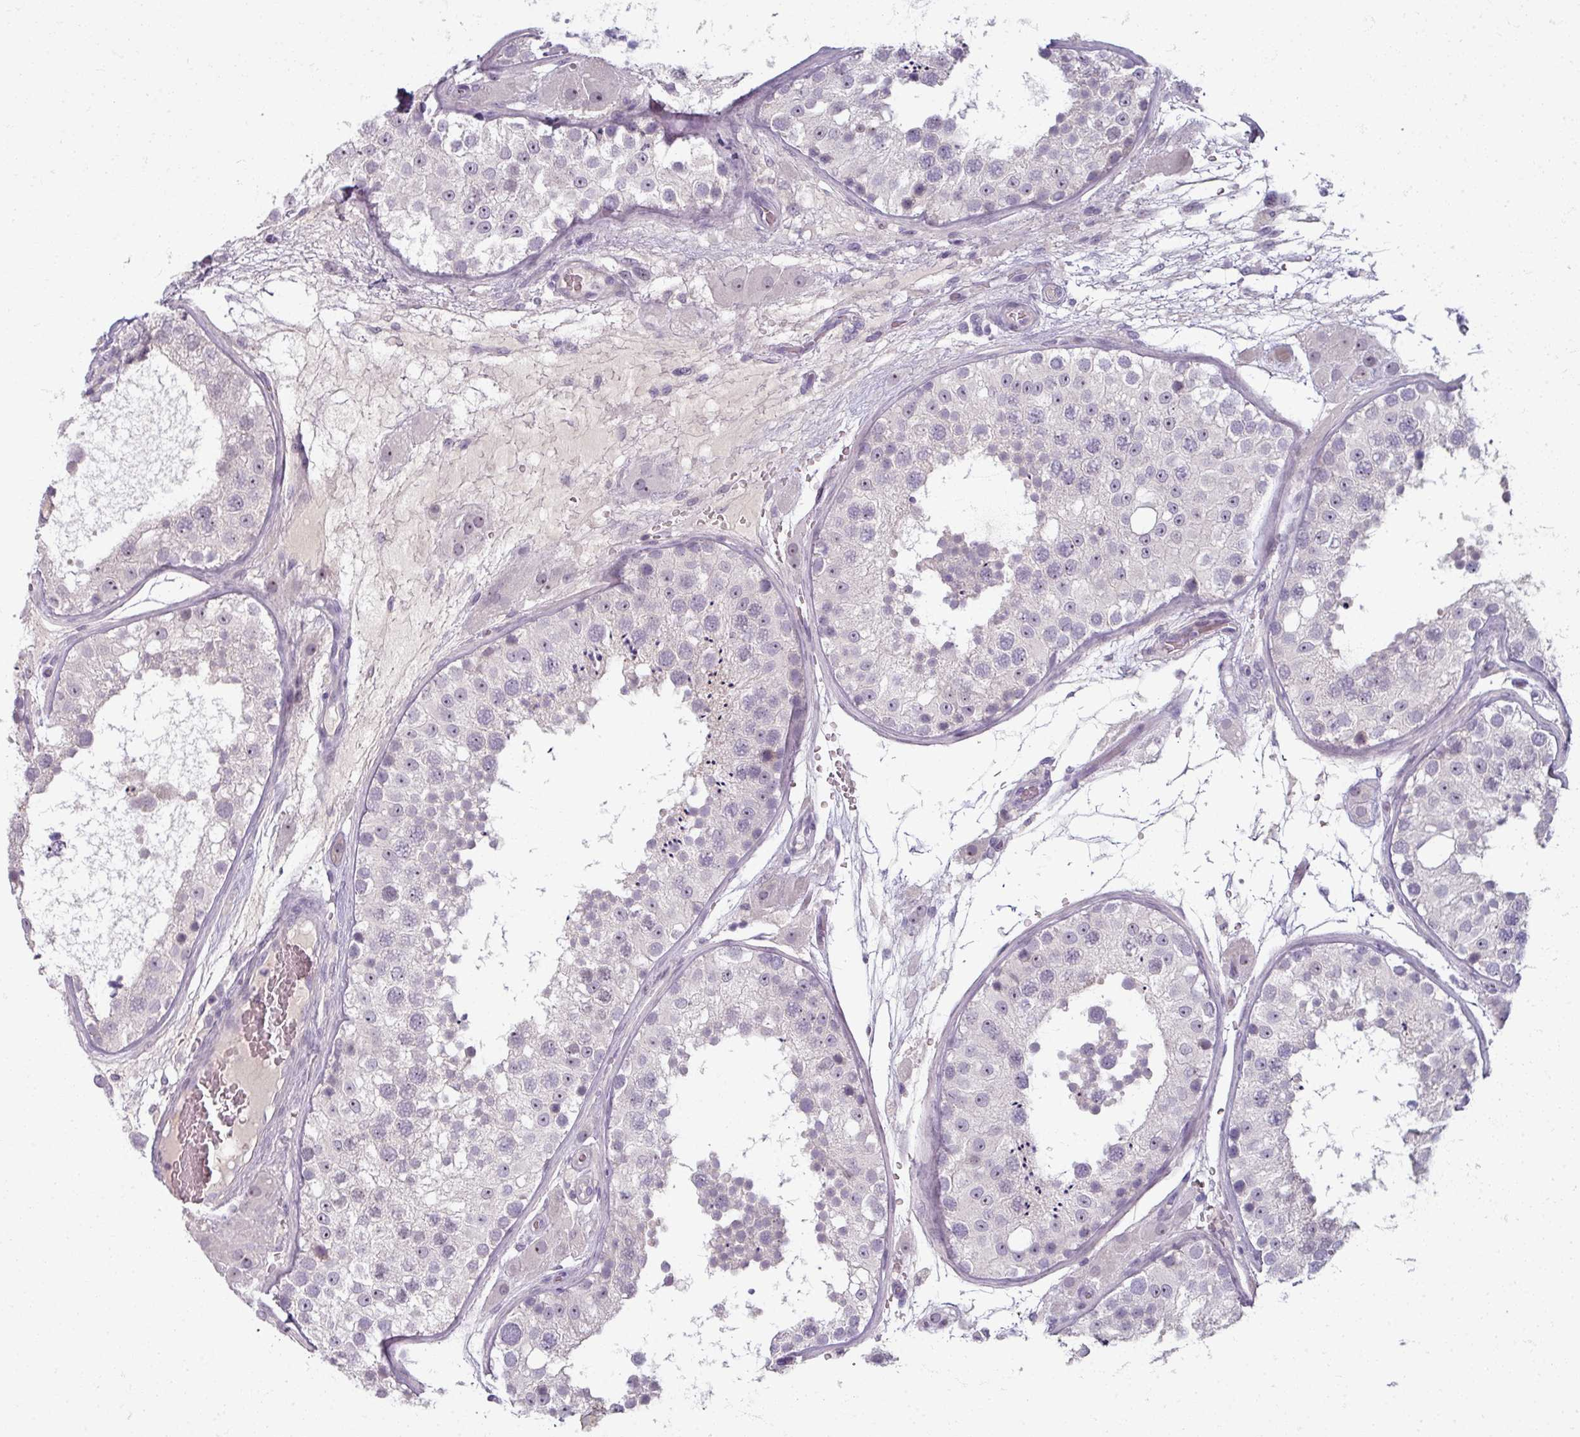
{"staining": {"intensity": "negative", "quantity": "none", "location": "none"}, "tissue": "testis", "cell_type": "Cells in seminiferous ducts", "image_type": "normal", "snomed": [{"axis": "morphology", "description": "Normal tissue, NOS"}, {"axis": "topography", "description": "Testis"}], "caption": "The image demonstrates no significant expression in cells in seminiferous ducts of testis. Brightfield microscopy of immunohistochemistry (IHC) stained with DAB (brown) and hematoxylin (blue), captured at high magnification.", "gene": "TTLL7", "patient": {"sex": "male", "age": 26}}